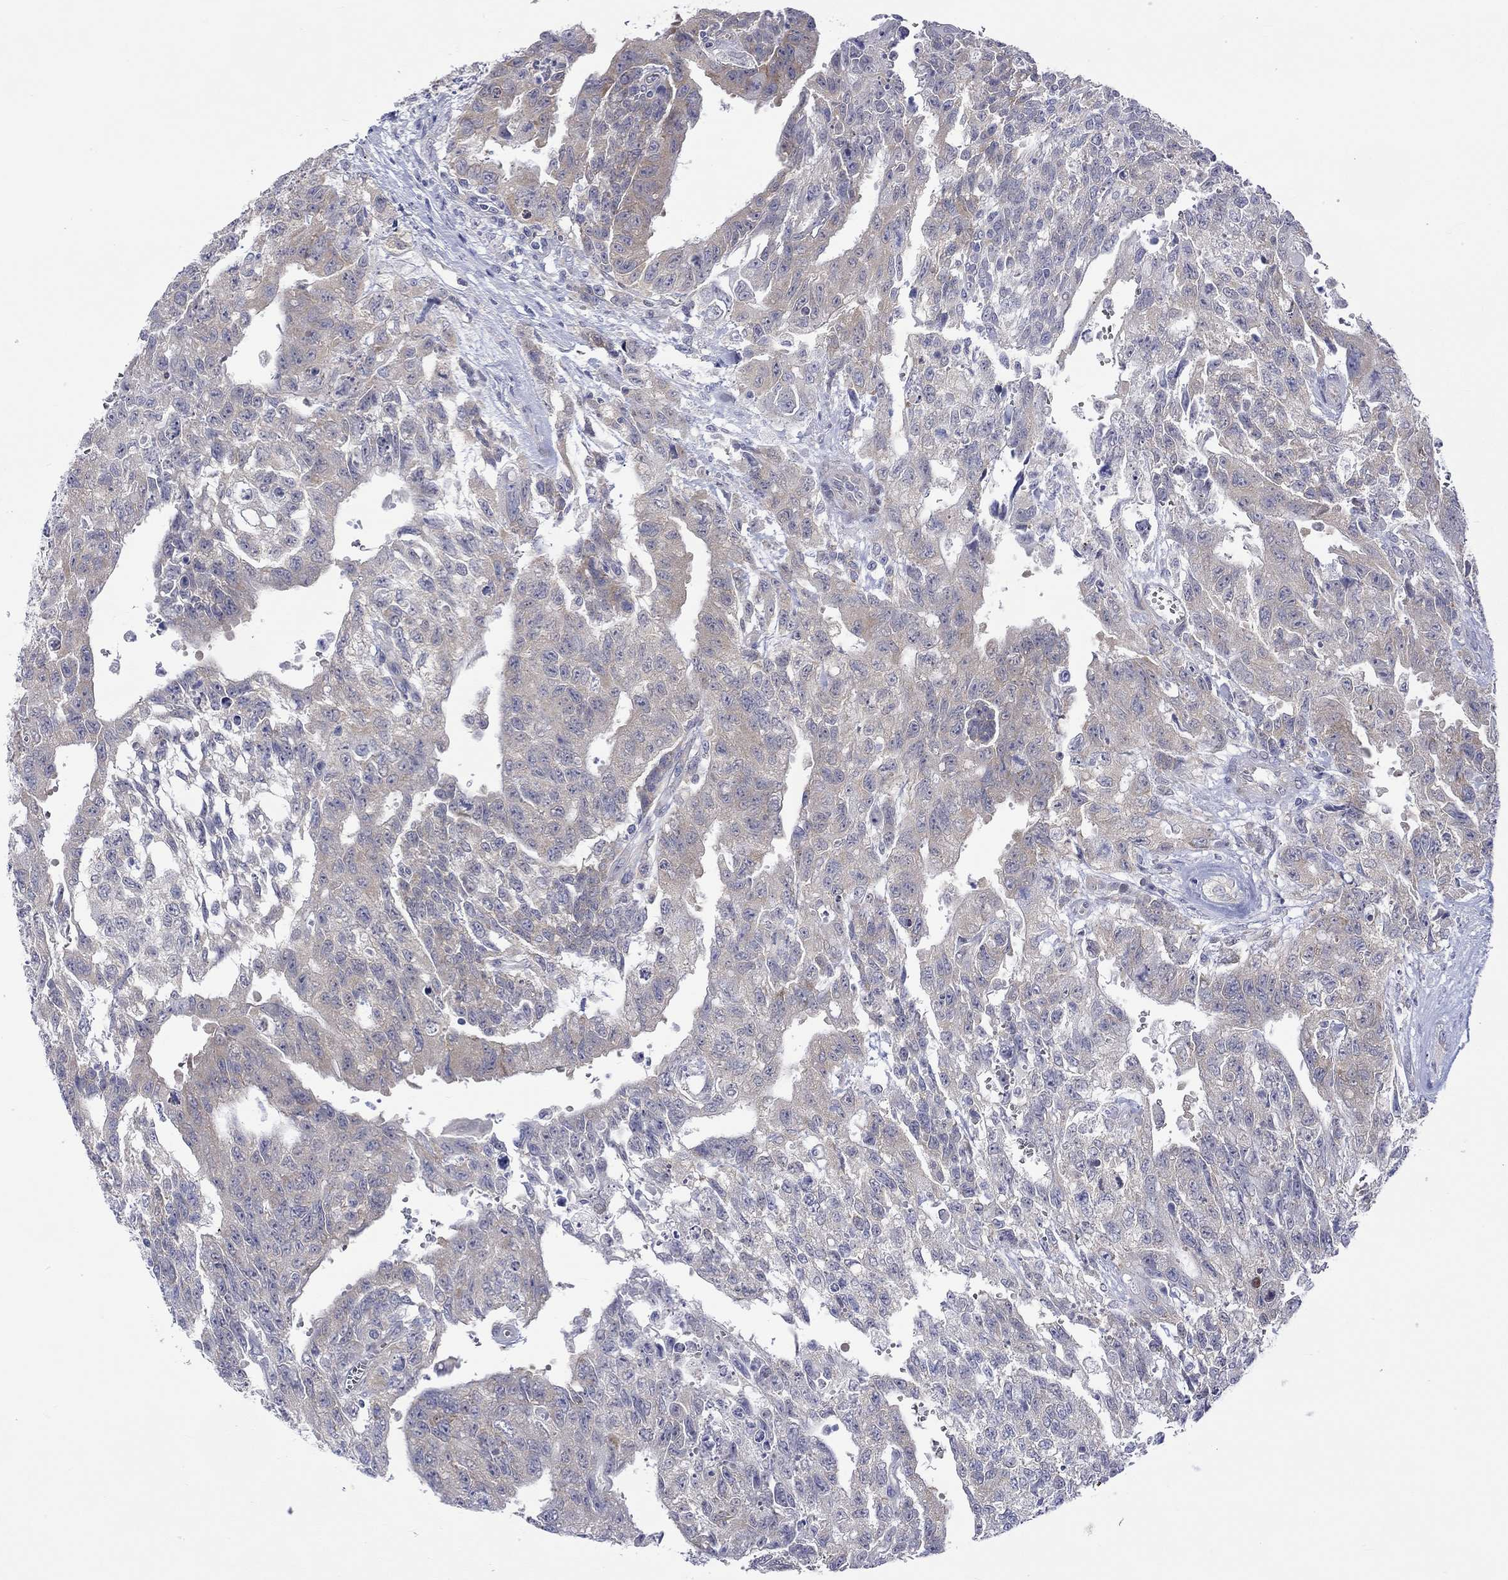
{"staining": {"intensity": "weak", "quantity": "<25%", "location": "cytoplasmic/membranous"}, "tissue": "testis cancer", "cell_type": "Tumor cells", "image_type": "cancer", "snomed": [{"axis": "morphology", "description": "Carcinoma, Embryonal, NOS"}, {"axis": "topography", "description": "Testis"}], "caption": "High magnification brightfield microscopy of testis cancer (embryonal carcinoma) stained with DAB (3,3'-diaminobenzidine) (brown) and counterstained with hematoxylin (blue): tumor cells show no significant expression.", "gene": "CERS1", "patient": {"sex": "male", "age": 24}}